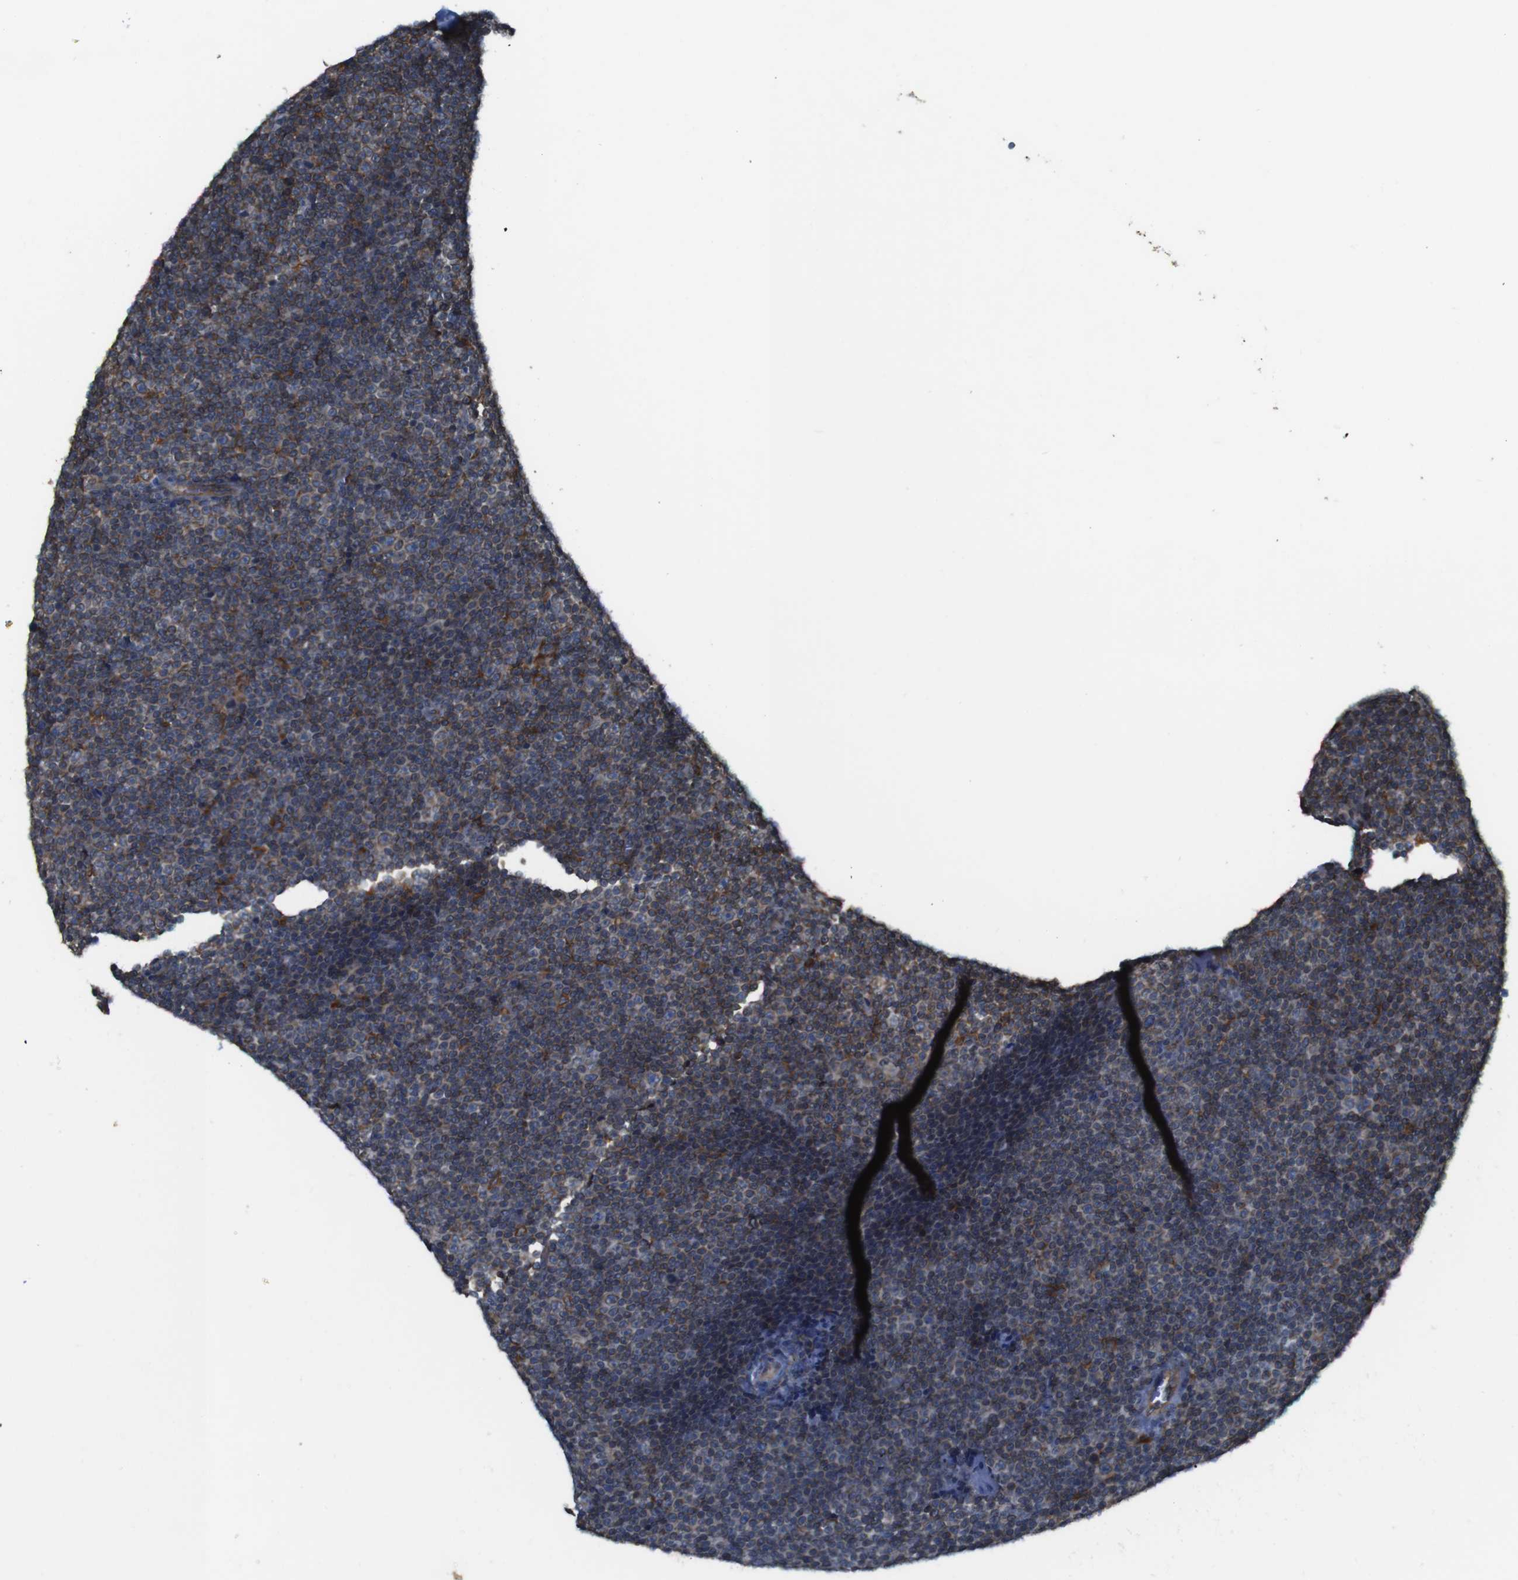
{"staining": {"intensity": "weak", "quantity": "<25%", "location": "cytoplasmic/membranous"}, "tissue": "lymphoma", "cell_type": "Tumor cells", "image_type": "cancer", "snomed": [{"axis": "morphology", "description": "Malignant lymphoma, non-Hodgkin's type, Low grade"}, {"axis": "topography", "description": "Lymph node"}], "caption": "DAB immunohistochemical staining of human low-grade malignant lymphoma, non-Hodgkin's type exhibits no significant staining in tumor cells.", "gene": "UGGT1", "patient": {"sex": "female", "age": 67}}